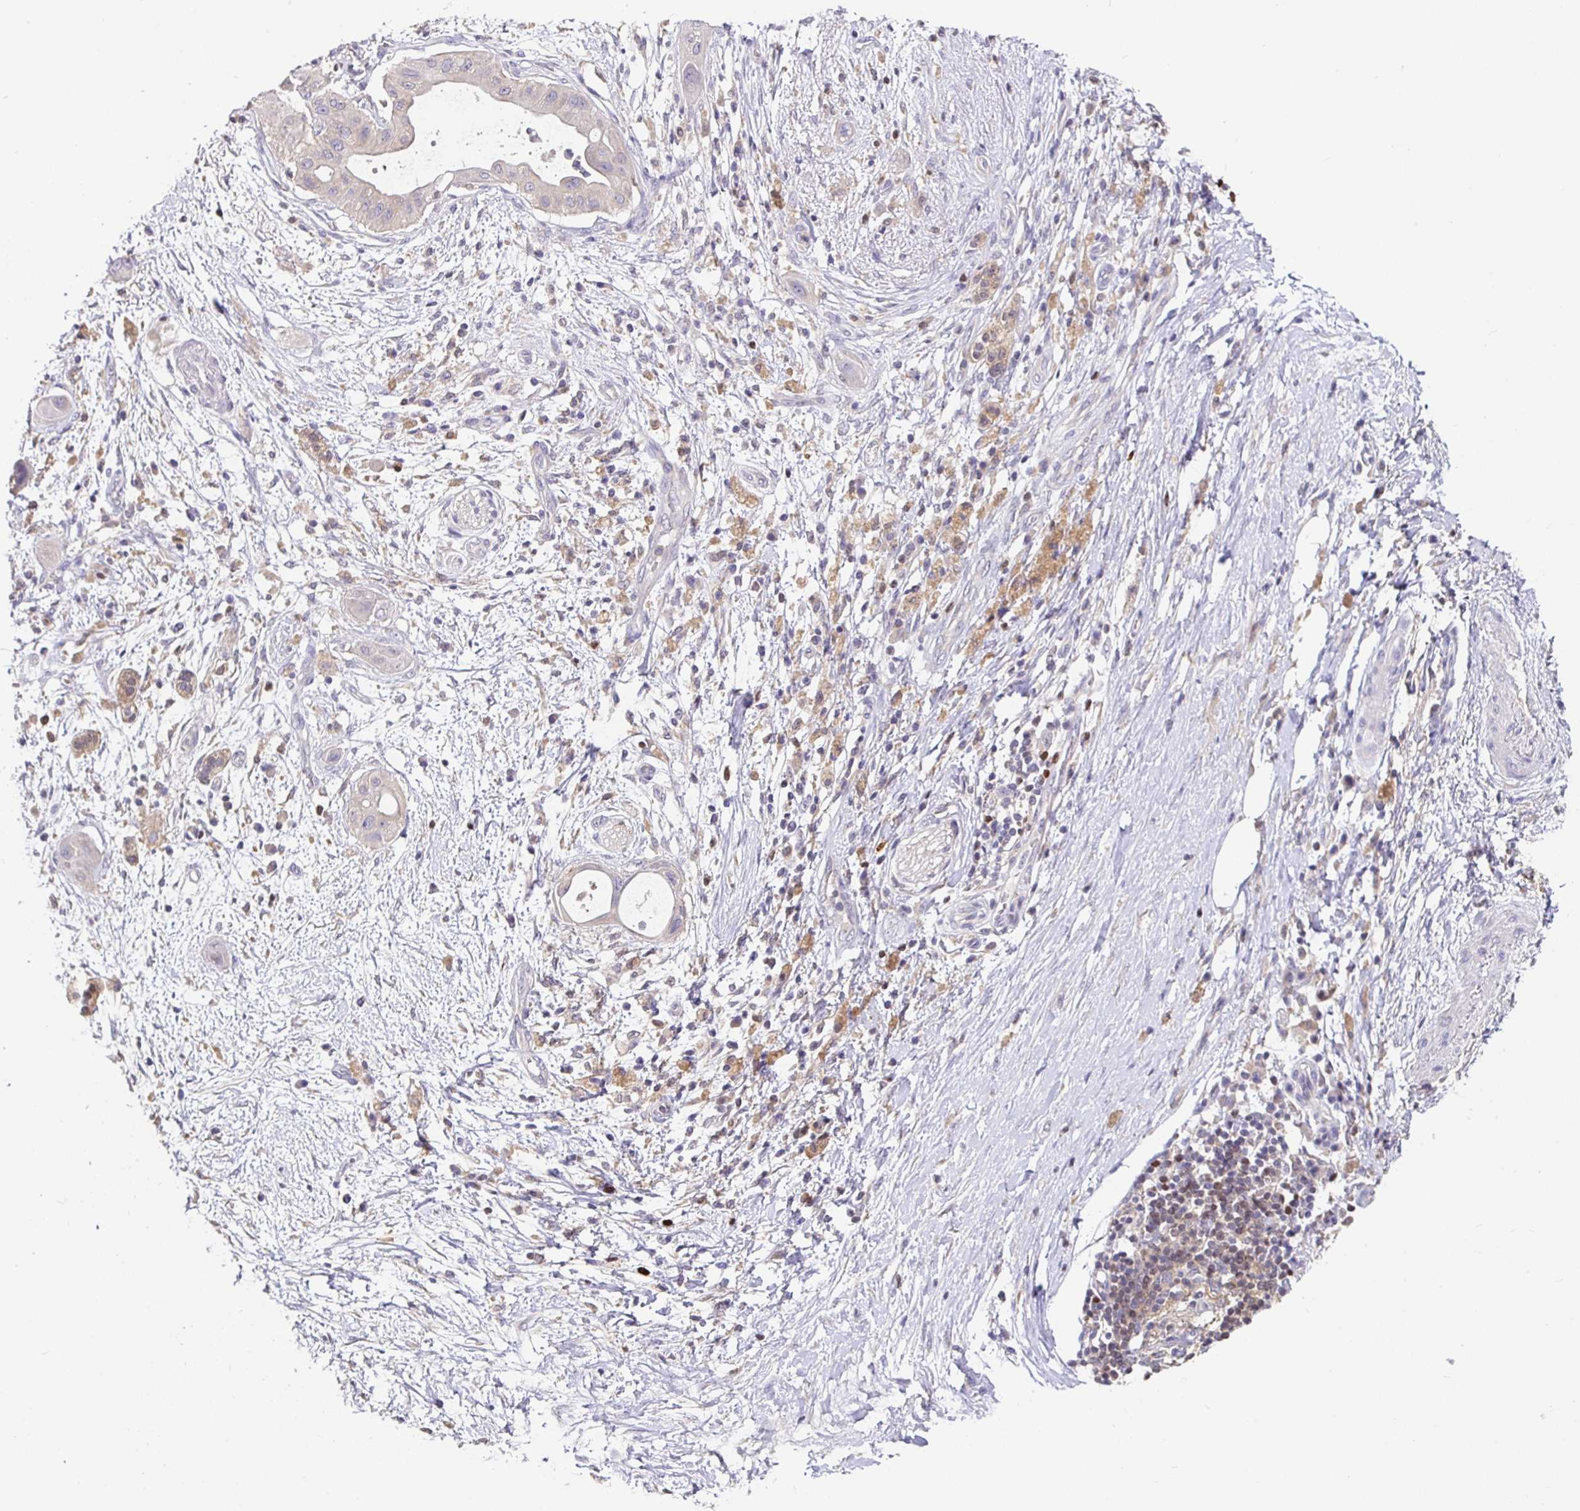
{"staining": {"intensity": "negative", "quantity": "none", "location": "none"}, "tissue": "pancreatic cancer", "cell_type": "Tumor cells", "image_type": "cancer", "snomed": [{"axis": "morphology", "description": "Adenocarcinoma, NOS"}, {"axis": "topography", "description": "Pancreas"}], "caption": "The IHC histopathology image has no significant staining in tumor cells of pancreatic adenocarcinoma tissue.", "gene": "SATB1", "patient": {"sex": "male", "age": 68}}